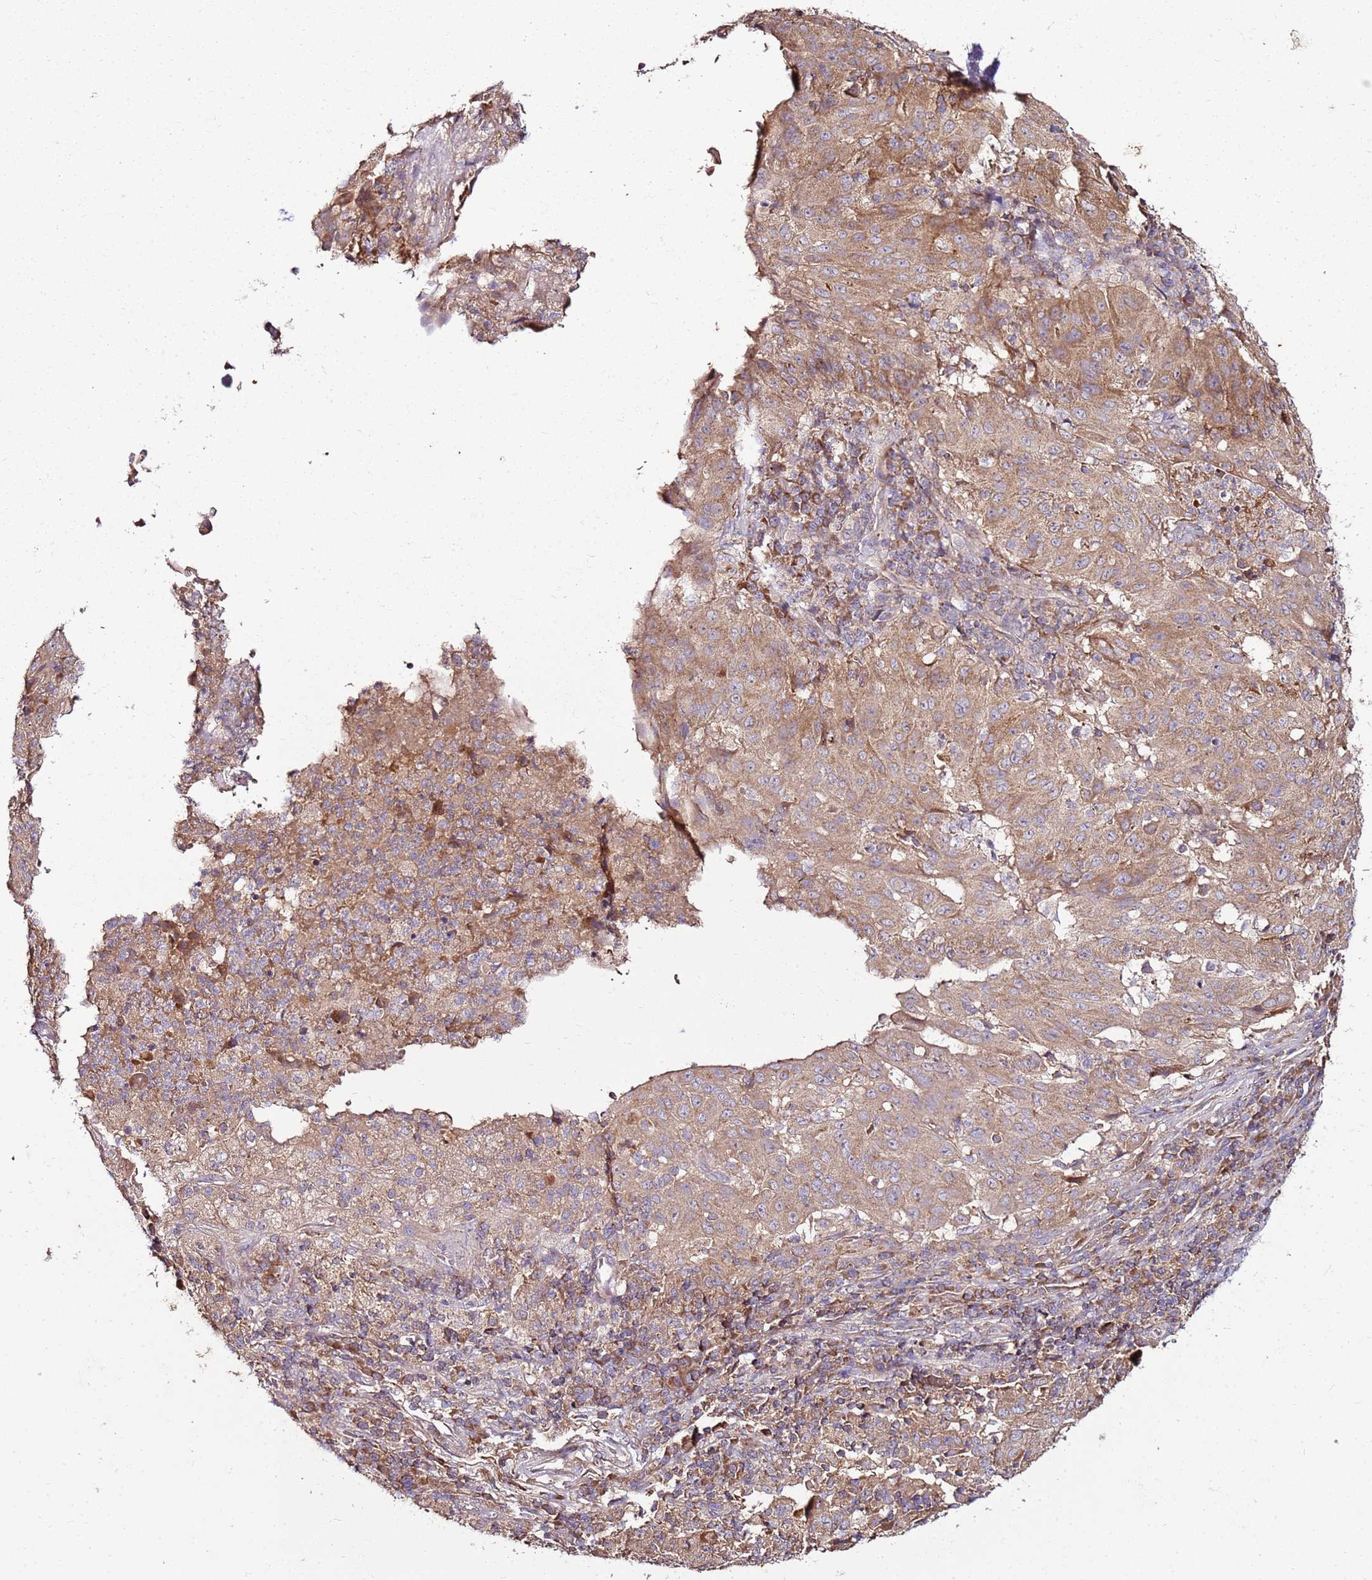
{"staining": {"intensity": "moderate", "quantity": ">75%", "location": "cytoplasmic/membranous"}, "tissue": "pancreatic cancer", "cell_type": "Tumor cells", "image_type": "cancer", "snomed": [{"axis": "morphology", "description": "Adenocarcinoma, NOS"}, {"axis": "topography", "description": "Pancreas"}], "caption": "Brown immunohistochemical staining in adenocarcinoma (pancreatic) reveals moderate cytoplasmic/membranous staining in about >75% of tumor cells. The staining was performed using DAB (3,3'-diaminobenzidine) to visualize the protein expression in brown, while the nuclei were stained in blue with hematoxylin (Magnification: 20x).", "gene": "KRTAP21-3", "patient": {"sex": "male", "age": 63}}